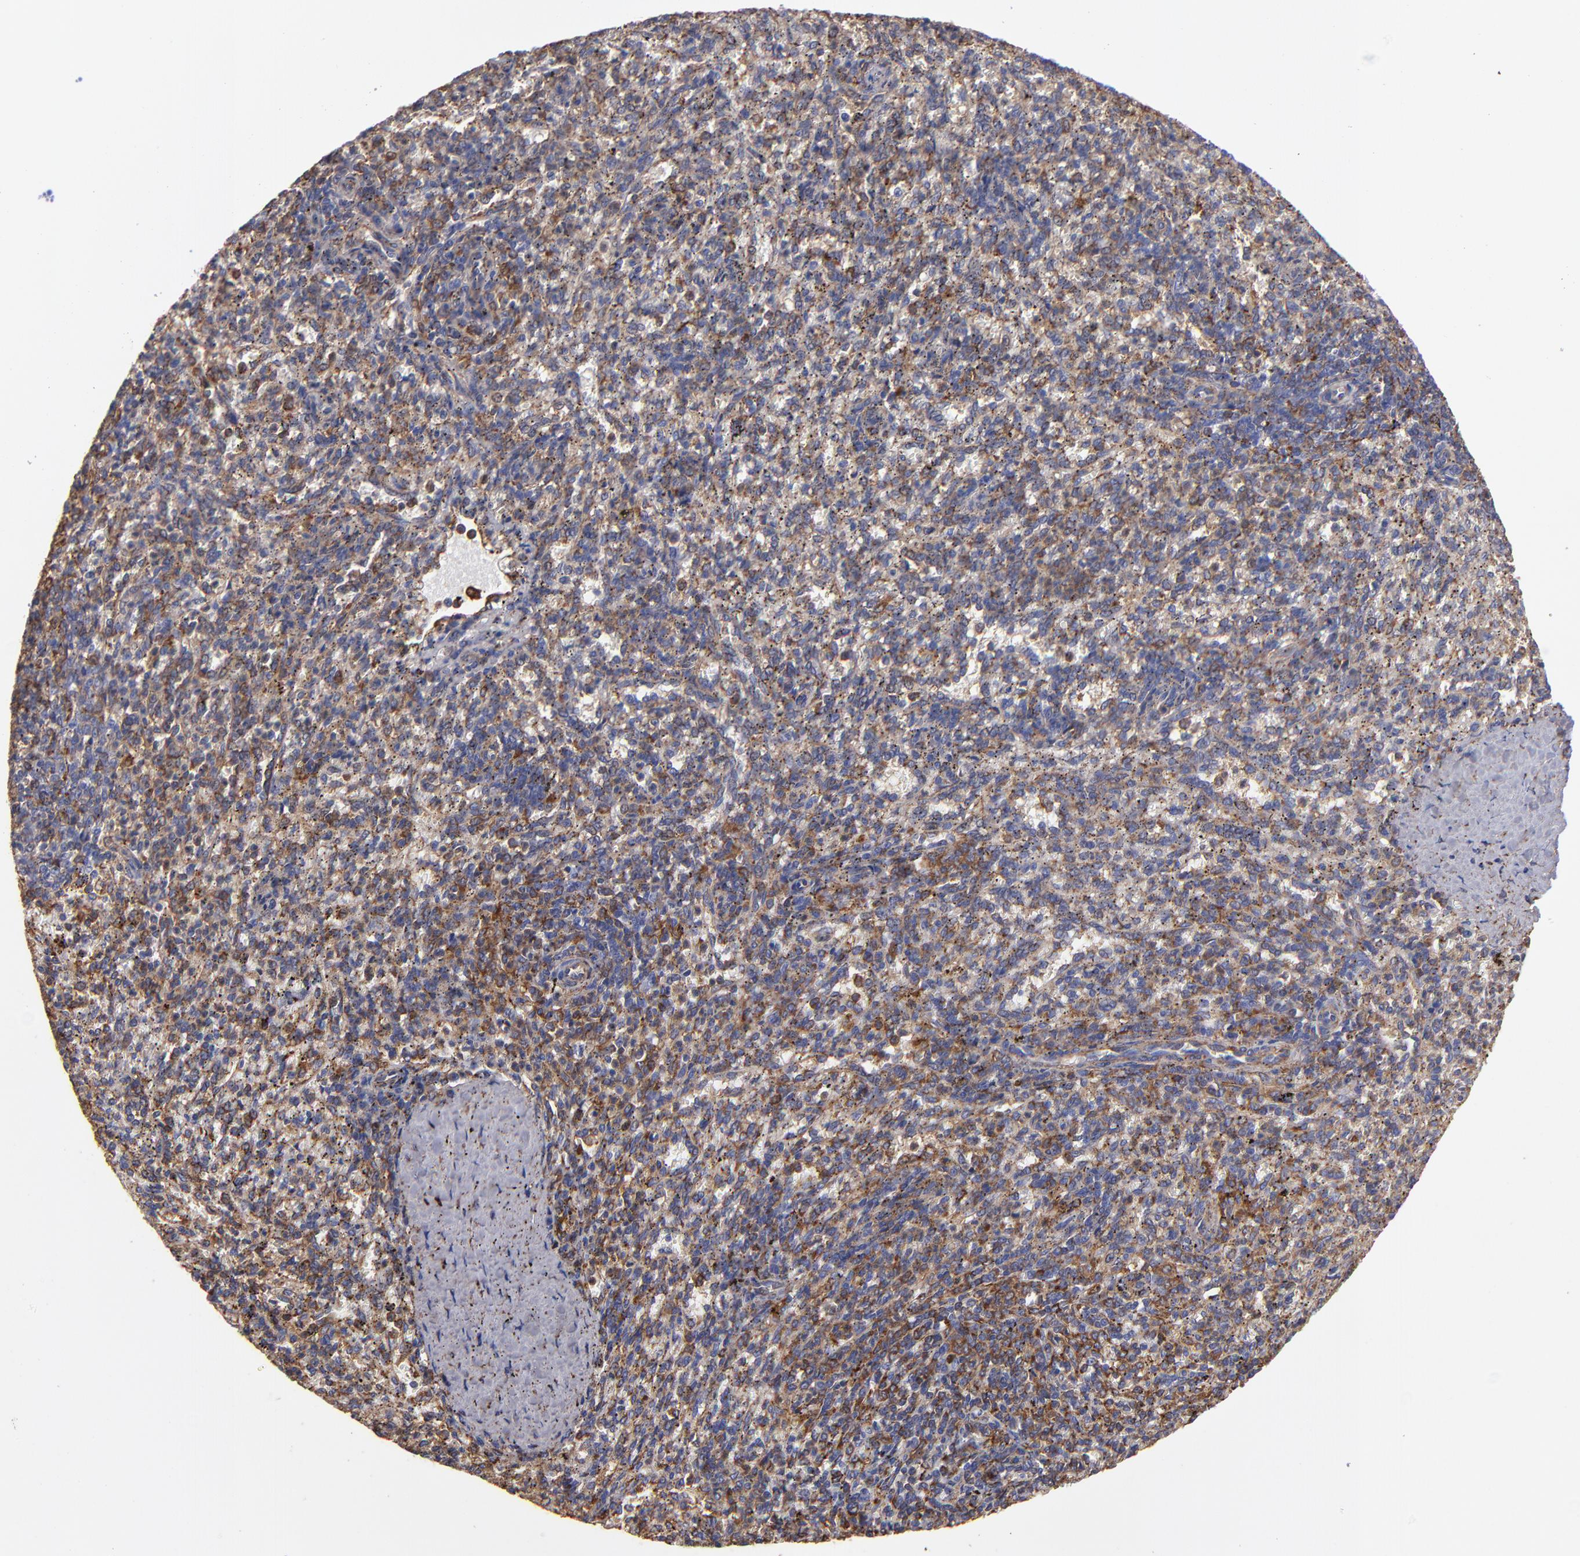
{"staining": {"intensity": "moderate", "quantity": "25%-75%", "location": "cytoplasmic/membranous"}, "tissue": "spleen", "cell_type": "Cells in red pulp", "image_type": "normal", "snomed": [{"axis": "morphology", "description": "Normal tissue, NOS"}, {"axis": "topography", "description": "Spleen"}], "caption": "DAB (3,3'-diaminobenzidine) immunohistochemical staining of unremarkable spleen displays moderate cytoplasmic/membranous protein positivity in approximately 25%-75% of cells in red pulp.", "gene": "MVP", "patient": {"sex": "female", "age": 10}}